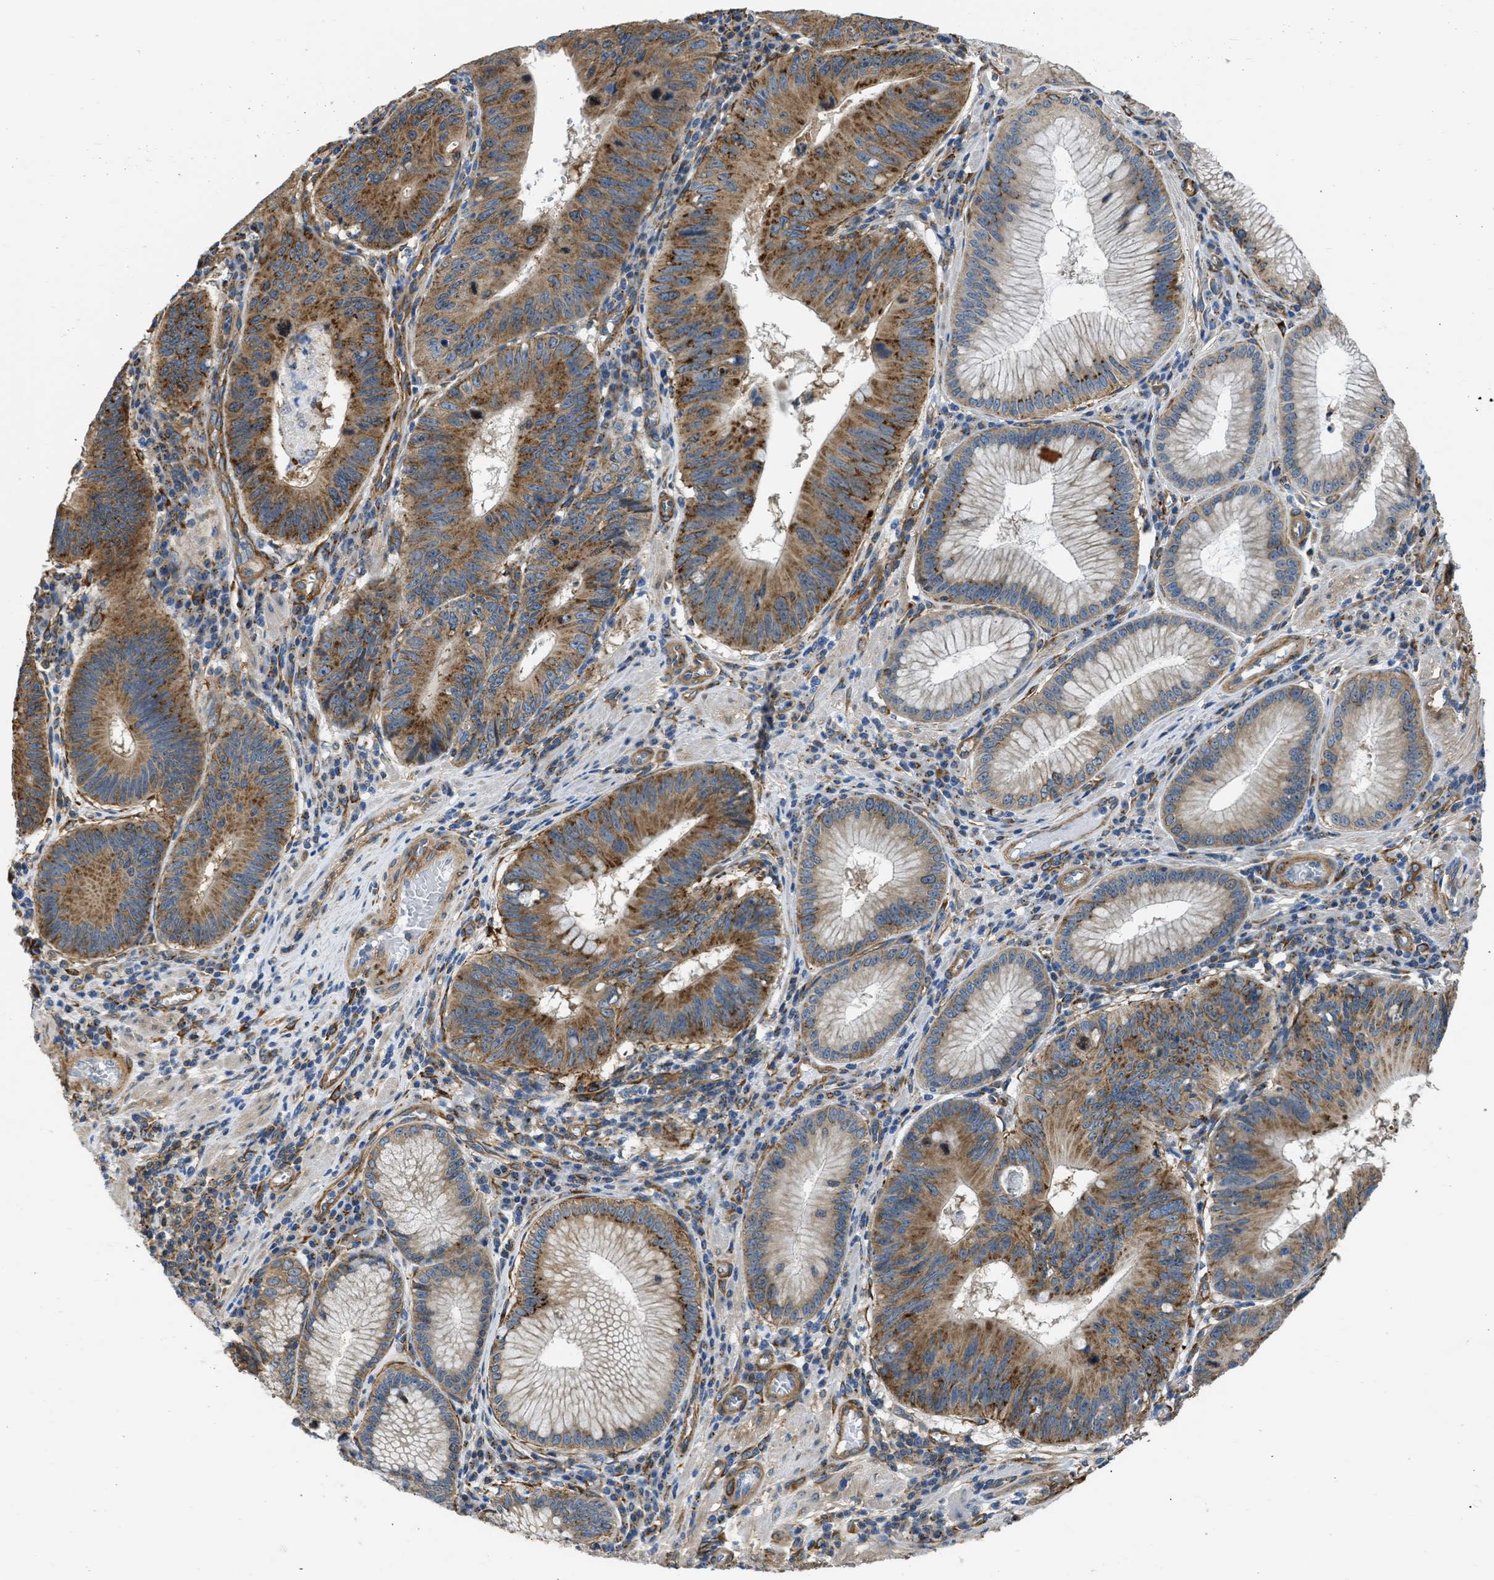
{"staining": {"intensity": "moderate", "quantity": ">75%", "location": "cytoplasmic/membranous"}, "tissue": "stomach cancer", "cell_type": "Tumor cells", "image_type": "cancer", "snomed": [{"axis": "morphology", "description": "Adenocarcinoma, NOS"}, {"axis": "topography", "description": "Stomach"}], "caption": "IHC staining of stomach adenocarcinoma, which exhibits medium levels of moderate cytoplasmic/membranous expression in approximately >75% of tumor cells indicating moderate cytoplasmic/membranous protein staining. The staining was performed using DAB (3,3'-diaminobenzidine) (brown) for protein detection and nuclei were counterstained in hematoxylin (blue).", "gene": "SEPTIN2", "patient": {"sex": "male", "age": 59}}